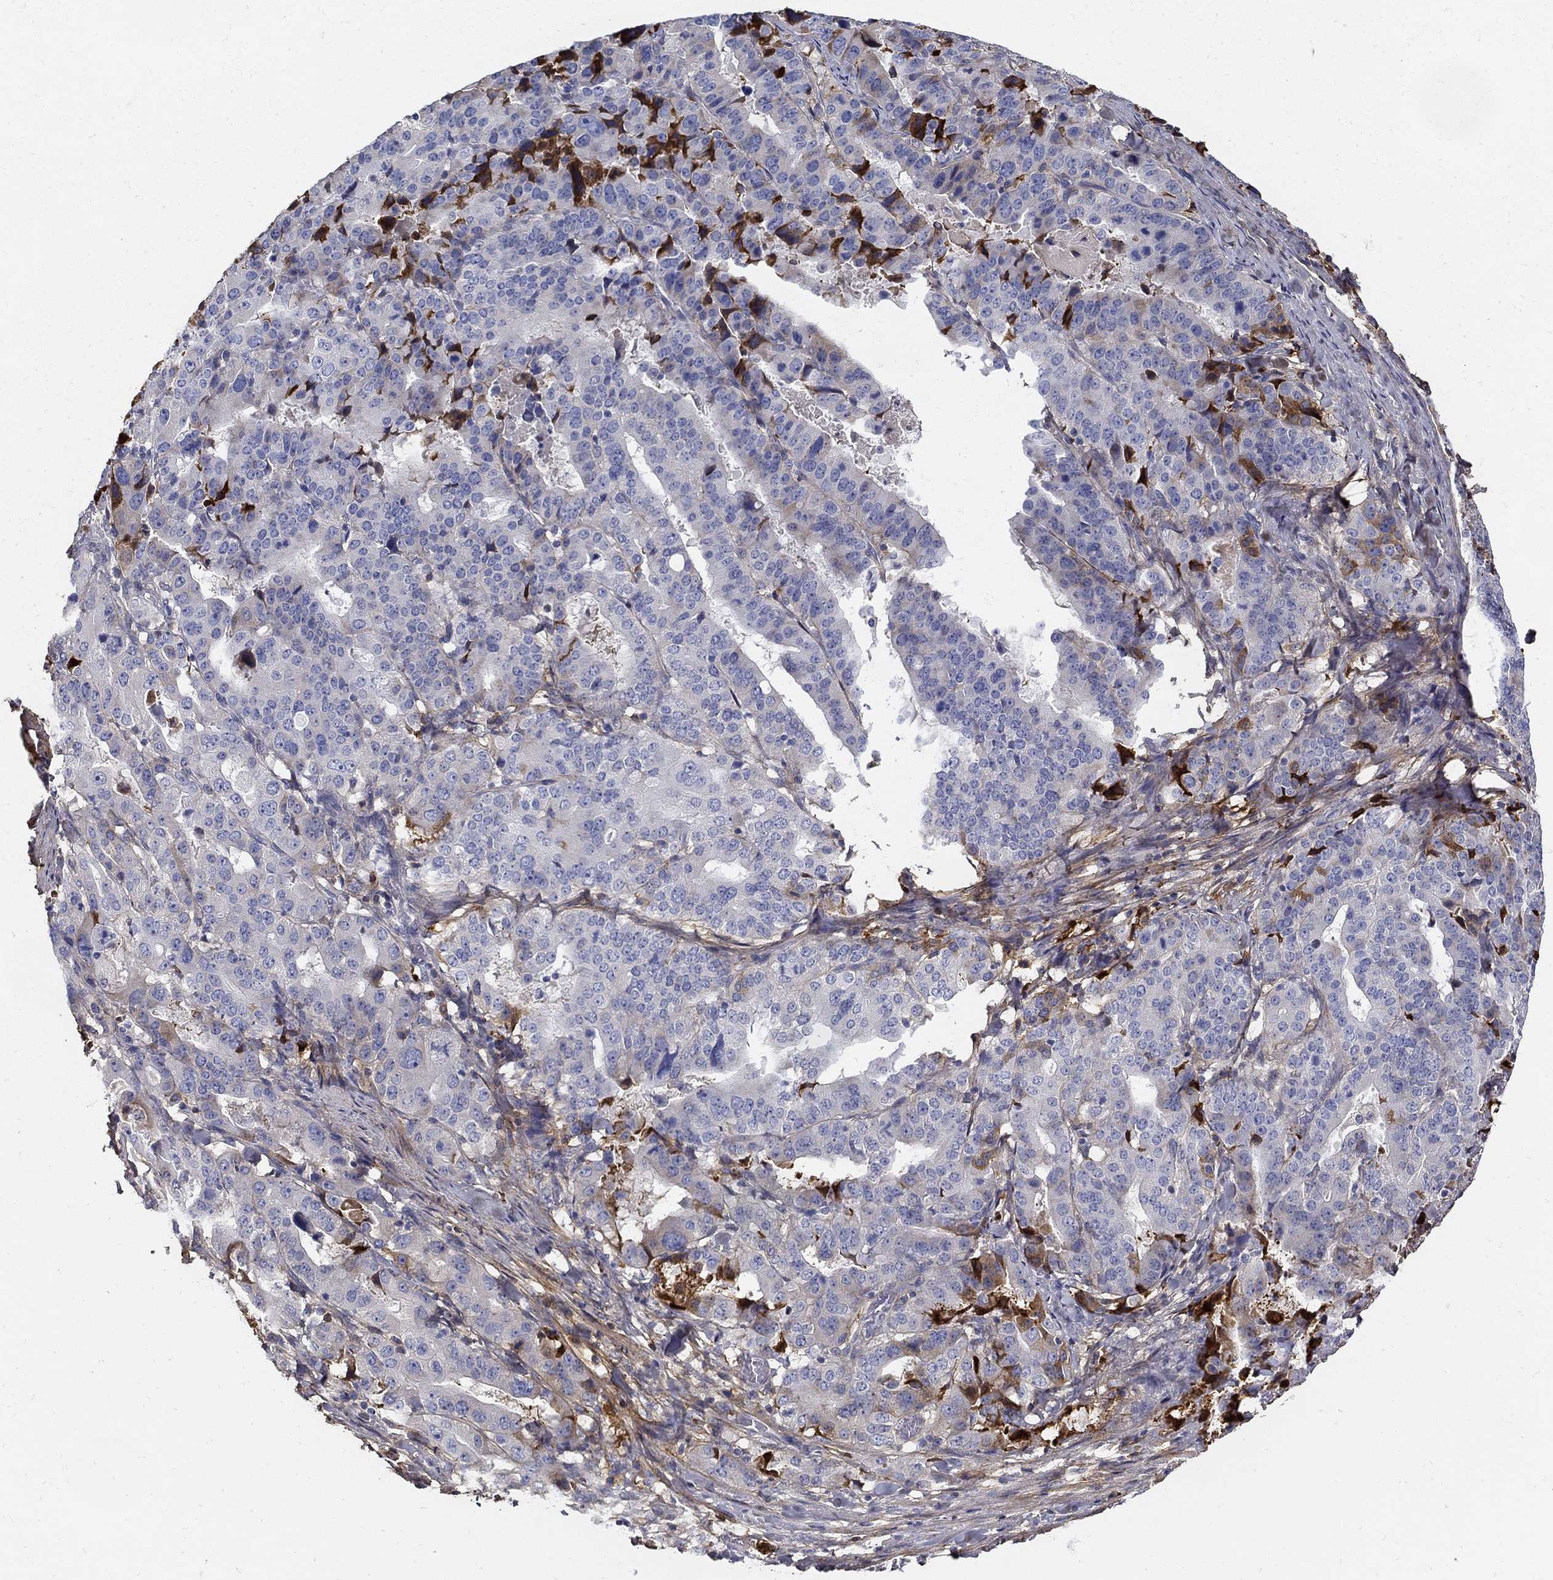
{"staining": {"intensity": "weak", "quantity": "<25%", "location": "cytoplasmic/membranous"}, "tissue": "stomach cancer", "cell_type": "Tumor cells", "image_type": "cancer", "snomed": [{"axis": "morphology", "description": "Adenocarcinoma, NOS"}, {"axis": "topography", "description": "Stomach"}], "caption": "Stomach cancer (adenocarcinoma) was stained to show a protein in brown. There is no significant staining in tumor cells.", "gene": "TGFBI", "patient": {"sex": "male", "age": 48}}